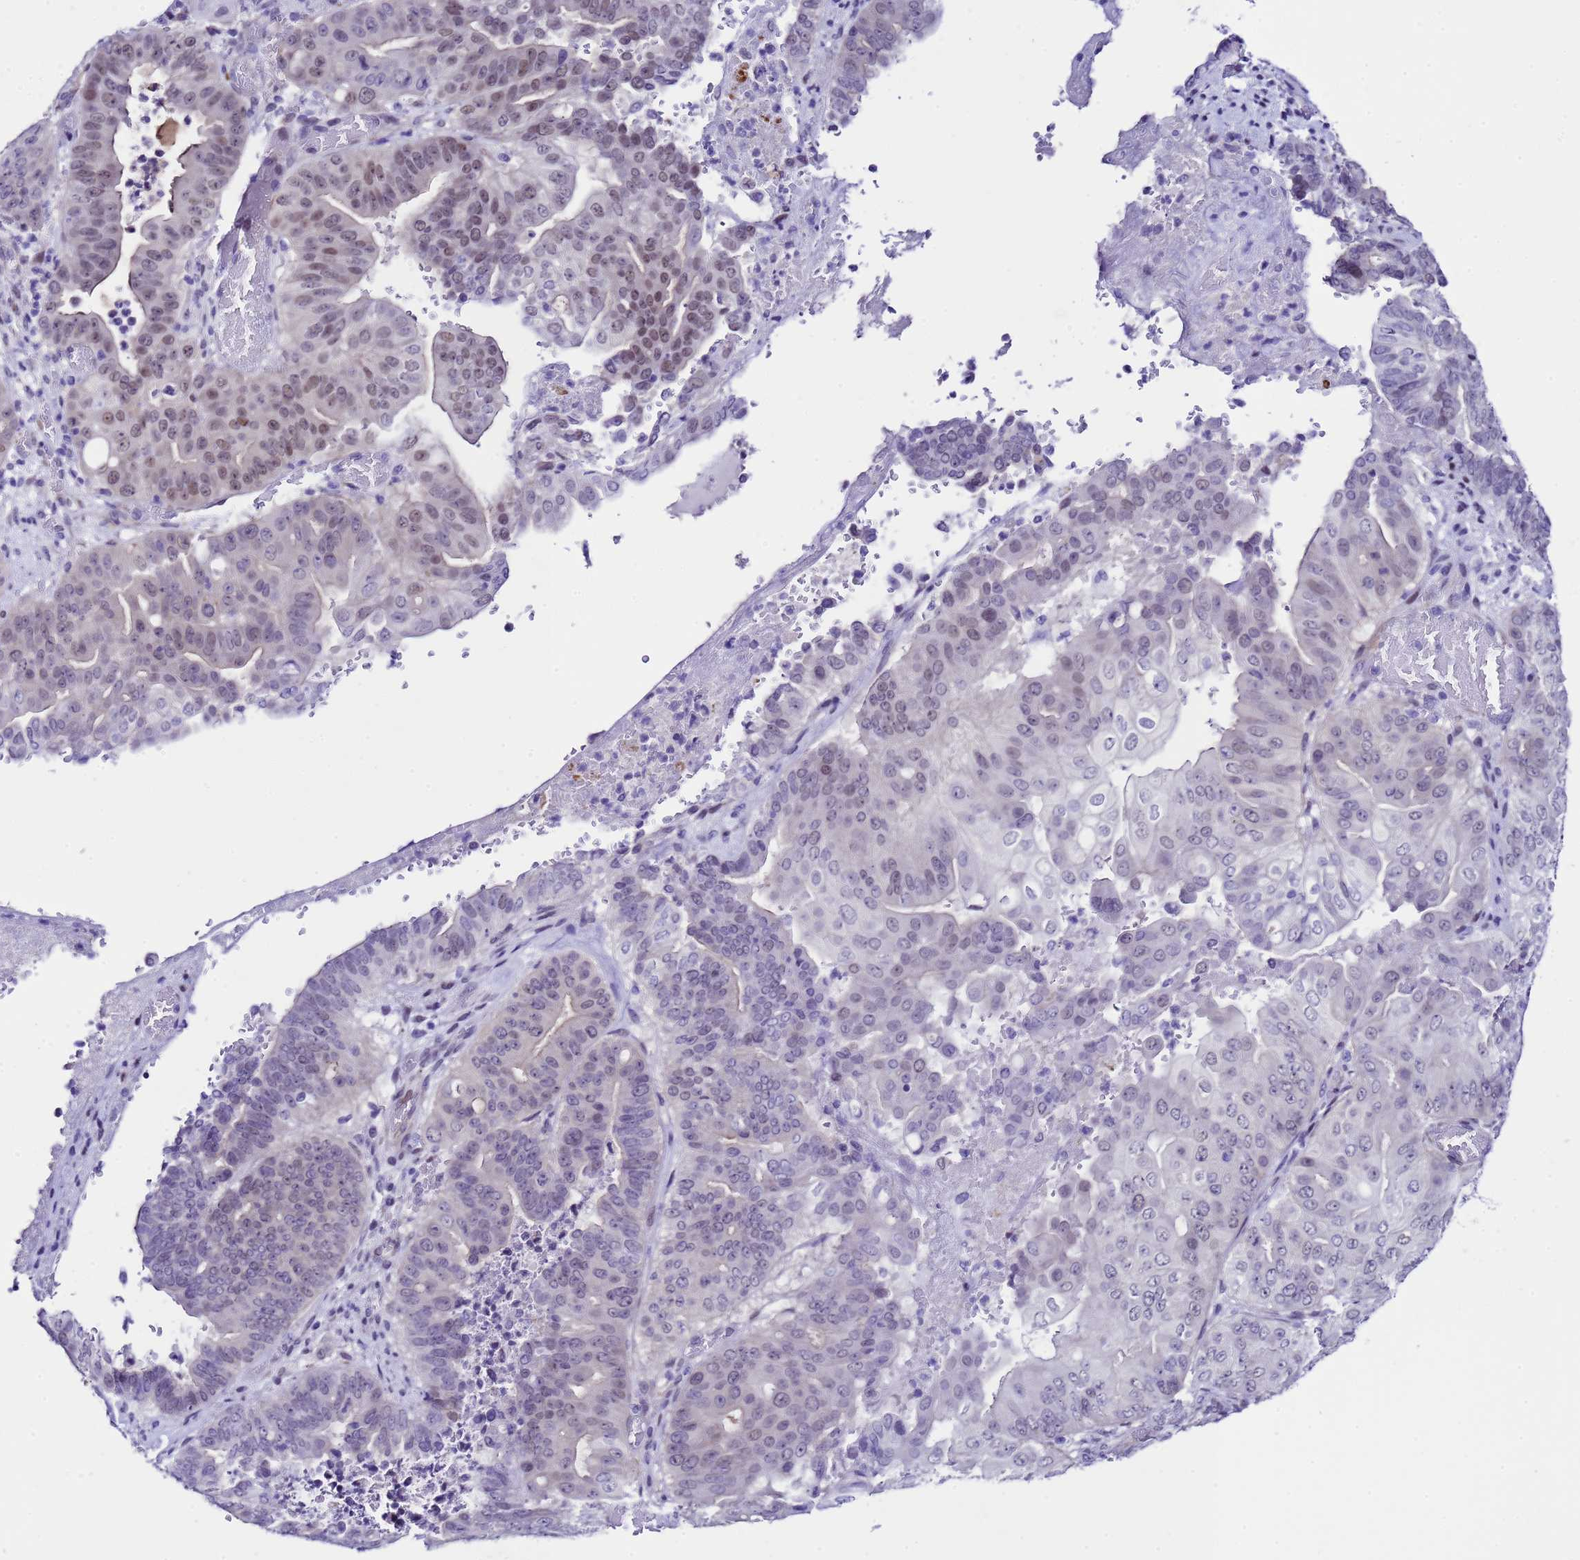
{"staining": {"intensity": "moderate", "quantity": "<25%", "location": "nuclear"}, "tissue": "pancreatic cancer", "cell_type": "Tumor cells", "image_type": "cancer", "snomed": [{"axis": "morphology", "description": "Adenocarcinoma, NOS"}, {"axis": "topography", "description": "Pancreas"}], "caption": "Immunohistochemical staining of pancreatic cancer reveals low levels of moderate nuclear expression in approximately <25% of tumor cells.", "gene": "BCL7A", "patient": {"sex": "female", "age": 77}}